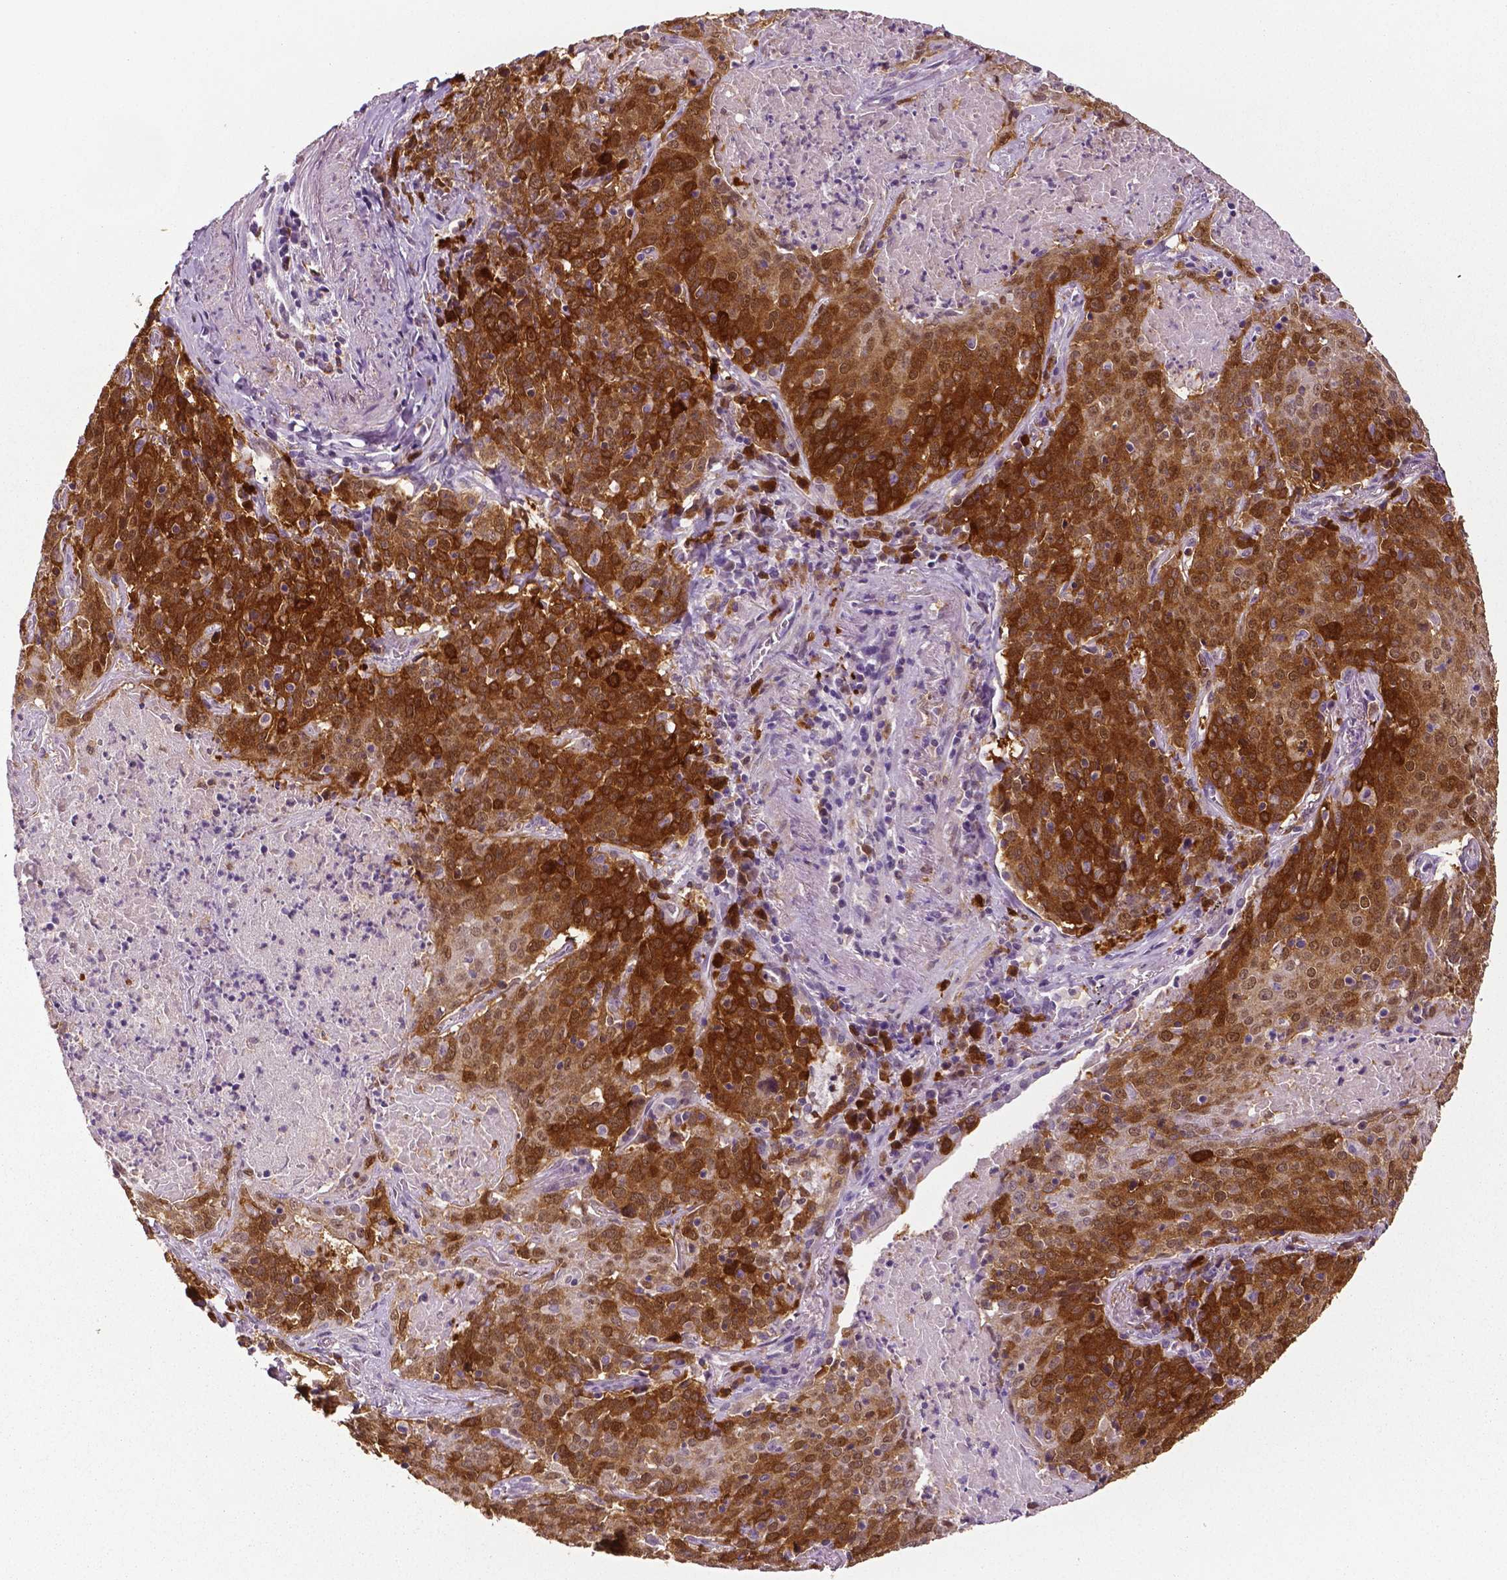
{"staining": {"intensity": "strong", "quantity": ">75%", "location": "cytoplasmic/membranous"}, "tissue": "lung cancer", "cell_type": "Tumor cells", "image_type": "cancer", "snomed": [{"axis": "morphology", "description": "Squamous cell carcinoma, NOS"}, {"axis": "topography", "description": "Lung"}], "caption": "IHC histopathology image of lung cancer (squamous cell carcinoma) stained for a protein (brown), which displays high levels of strong cytoplasmic/membranous expression in approximately >75% of tumor cells.", "gene": "PHGDH", "patient": {"sex": "male", "age": 82}}